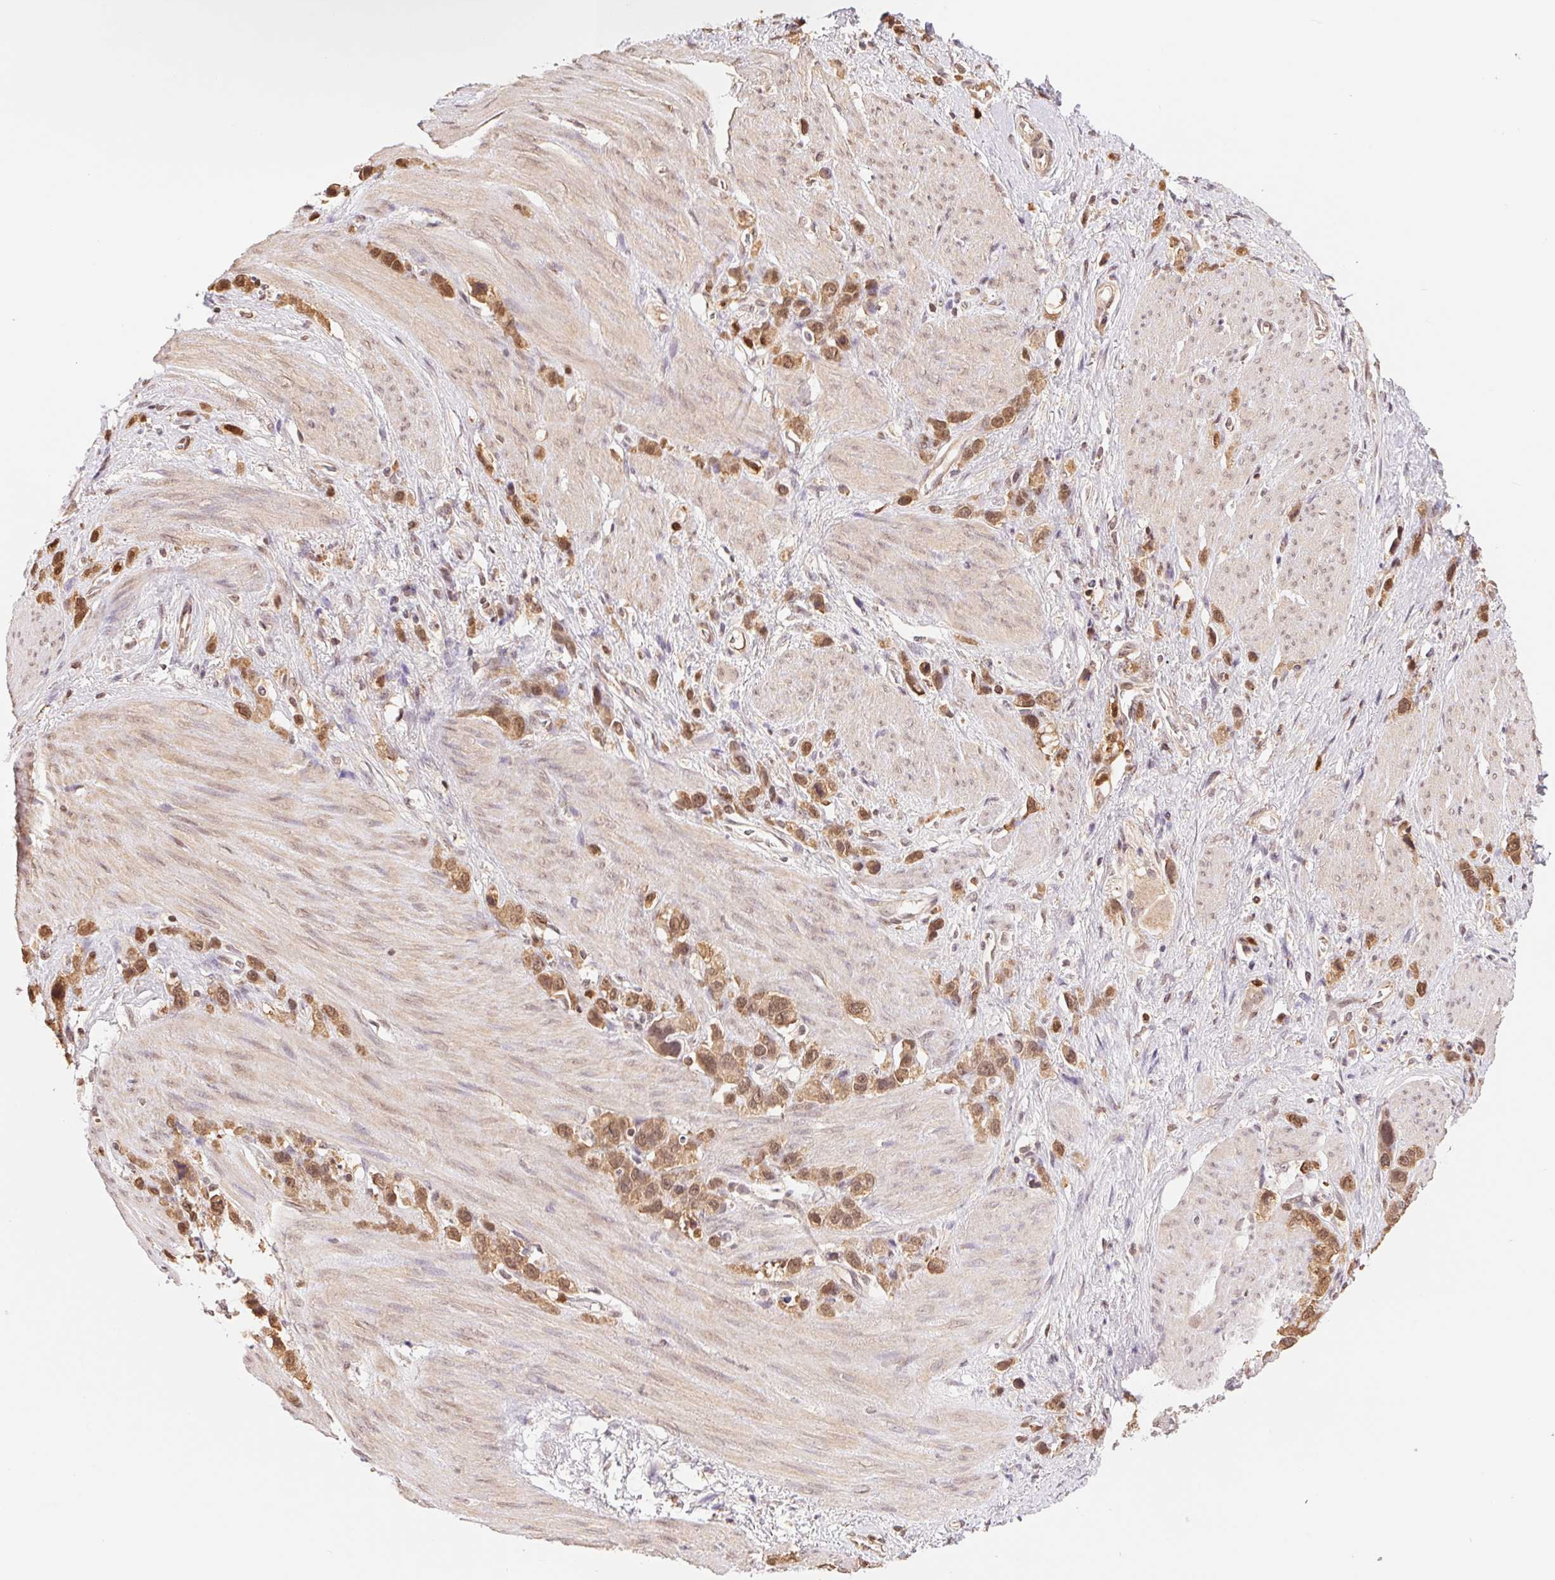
{"staining": {"intensity": "moderate", "quantity": ">75%", "location": "cytoplasmic/membranous,nuclear"}, "tissue": "stomach cancer", "cell_type": "Tumor cells", "image_type": "cancer", "snomed": [{"axis": "morphology", "description": "Adenocarcinoma, NOS"}, {"axis": "topography", "description": "Stomach"}], "caption": "High-power microscopy captured an immunohistochemistry (IHC) photomicrograph of adenocarcinoma (stomach), revealing moderate cytoplasmic/membranous and nuclear staining in approximately >75% of tumor cells.", "gene": "CDC123", "patient": {"sex": "female", "age": 65}}